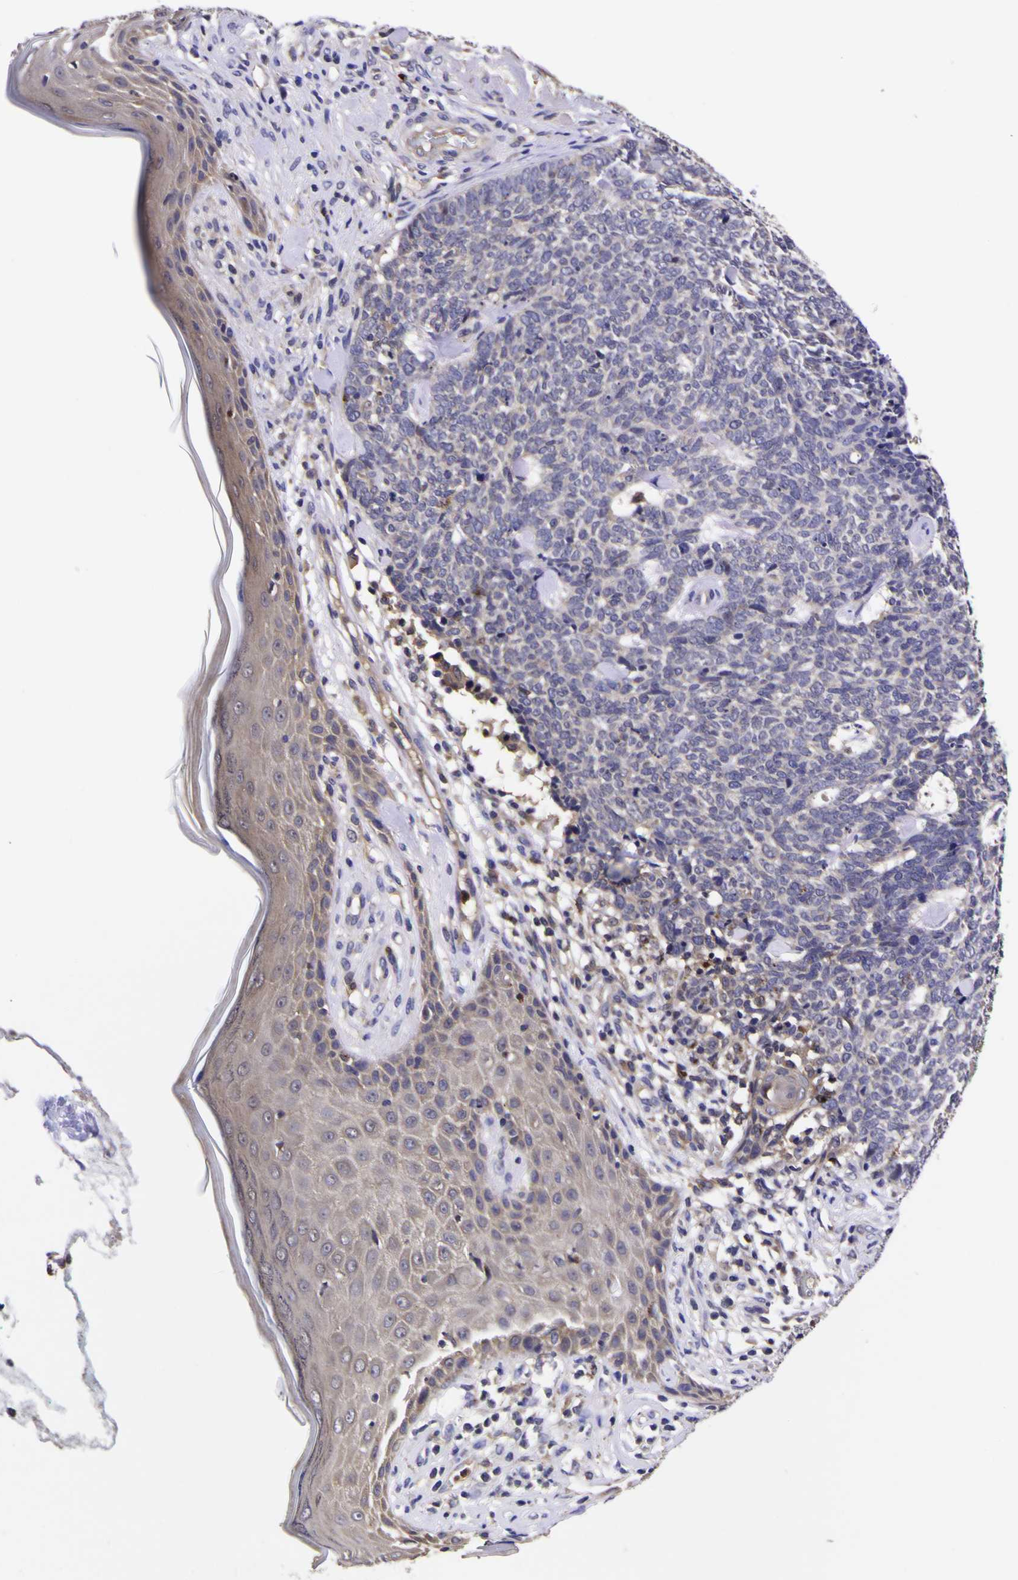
{"staining": {"intensity": "negative", "quantity": "none", "location": "none"}, "tissue": "skin cancer", "cell_type": "Tumor cells", "image_type": "cancer", "snomed": [{"axis": "morphology", "description": "Basal cell carcinoma"}, {"axis": "topography", "description": "Skin"}], "caption": "High magnification brightfield microscopy of skin cancer (basal cell carcinoma) stained with DAB (brown) and counterstained with hematoxylin (blue): tumor cells show no significant expression.", "gene": "MAPK14", "patient": {"sex": "female", "age": 84}}